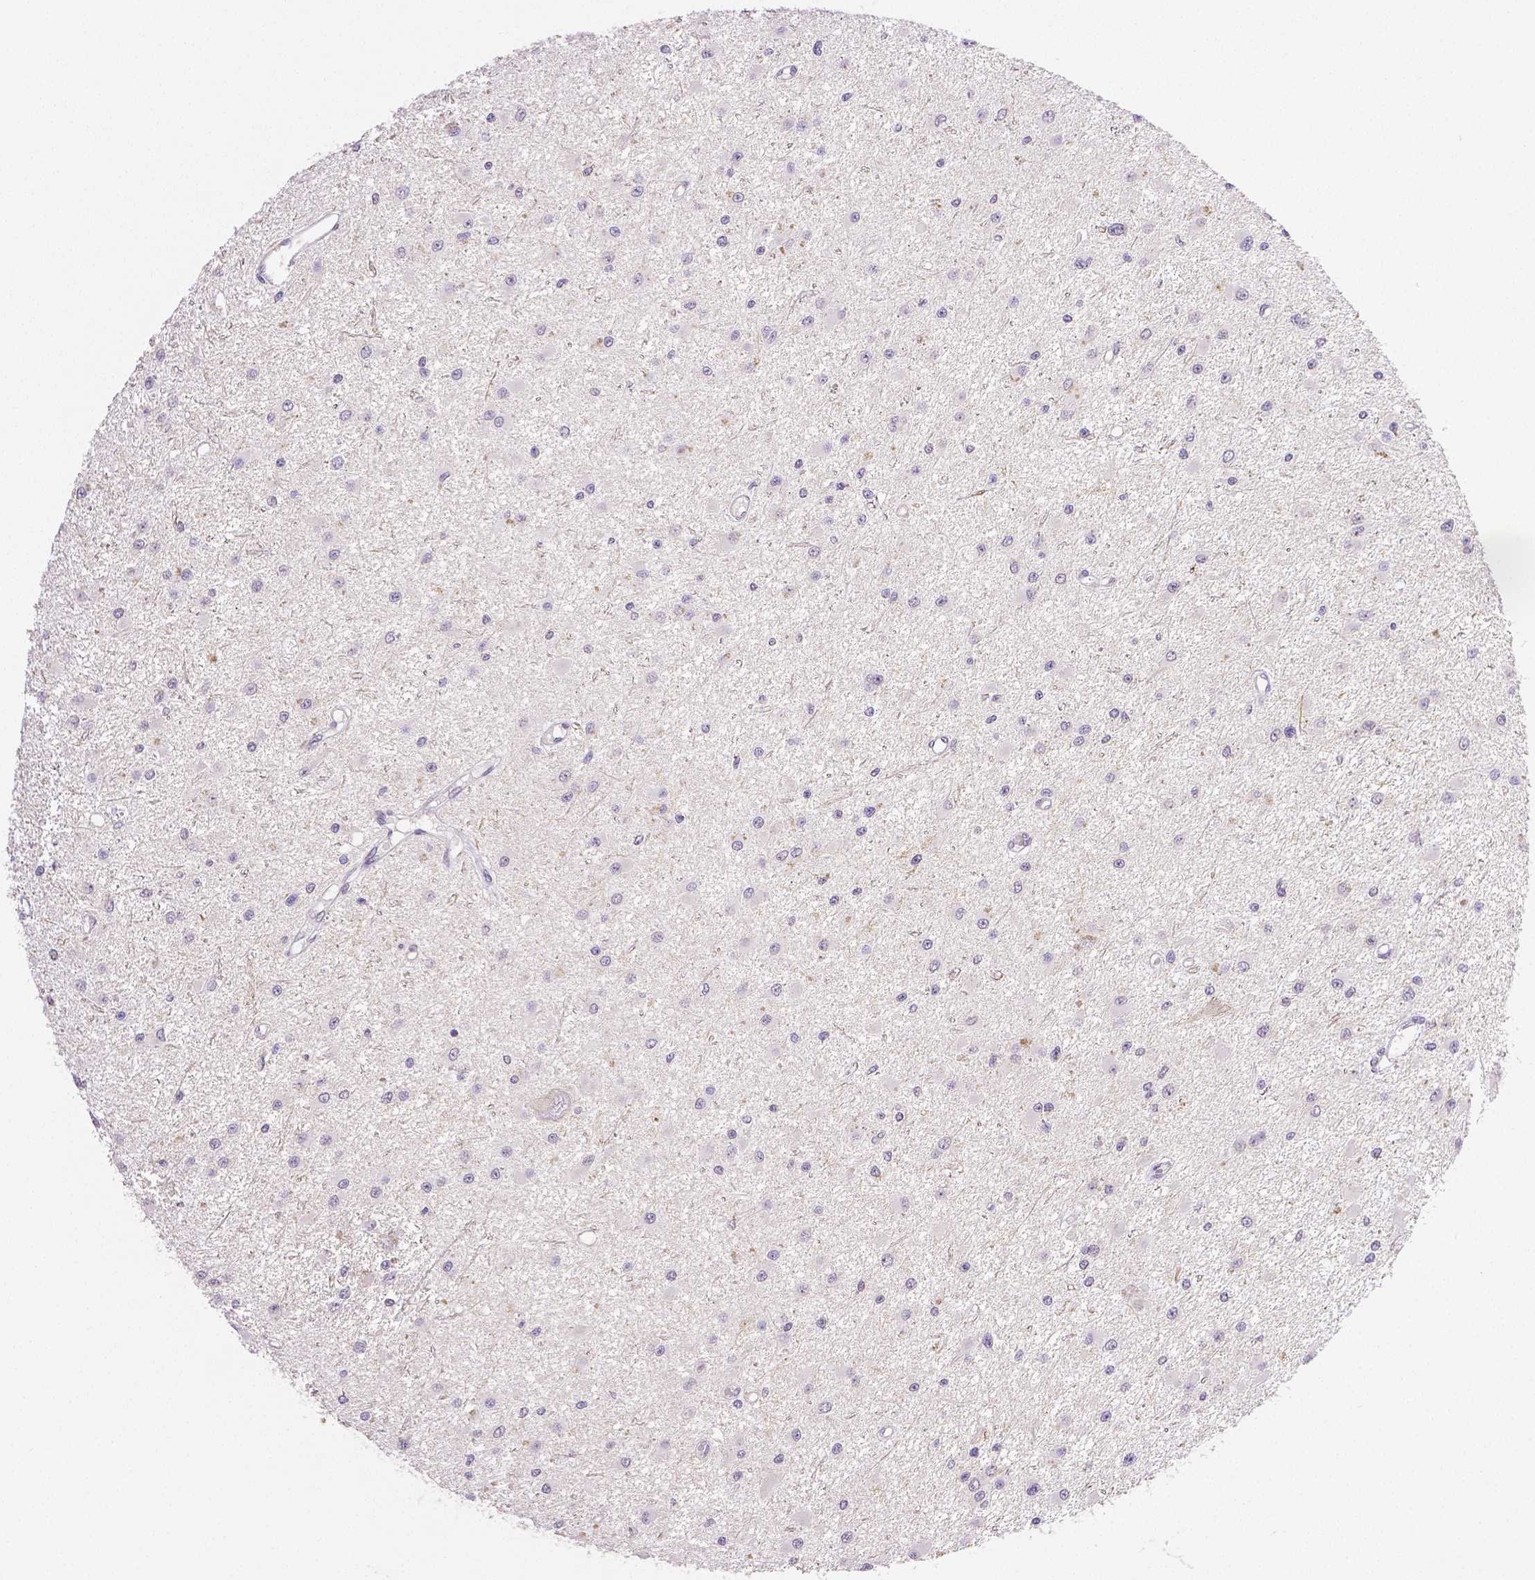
{"staining": {"intensity": "negative", "quantity": "none", "location": "none"}, "tissue": "glioma", "cell_type": "Tumor cells", "image_type": "cancer", "snomed": [{"axis": "morphology", "description": "Glioma, malignant, High grade"}, {"axis": "topography", "description": "Brain"}], "caption": "The IHC photomicrograph has no significant expression in tumor cells of malignant glioma (high-grade) tissue.", "gene": "THY1", "patient": {"sex": "male", "age": 54}}